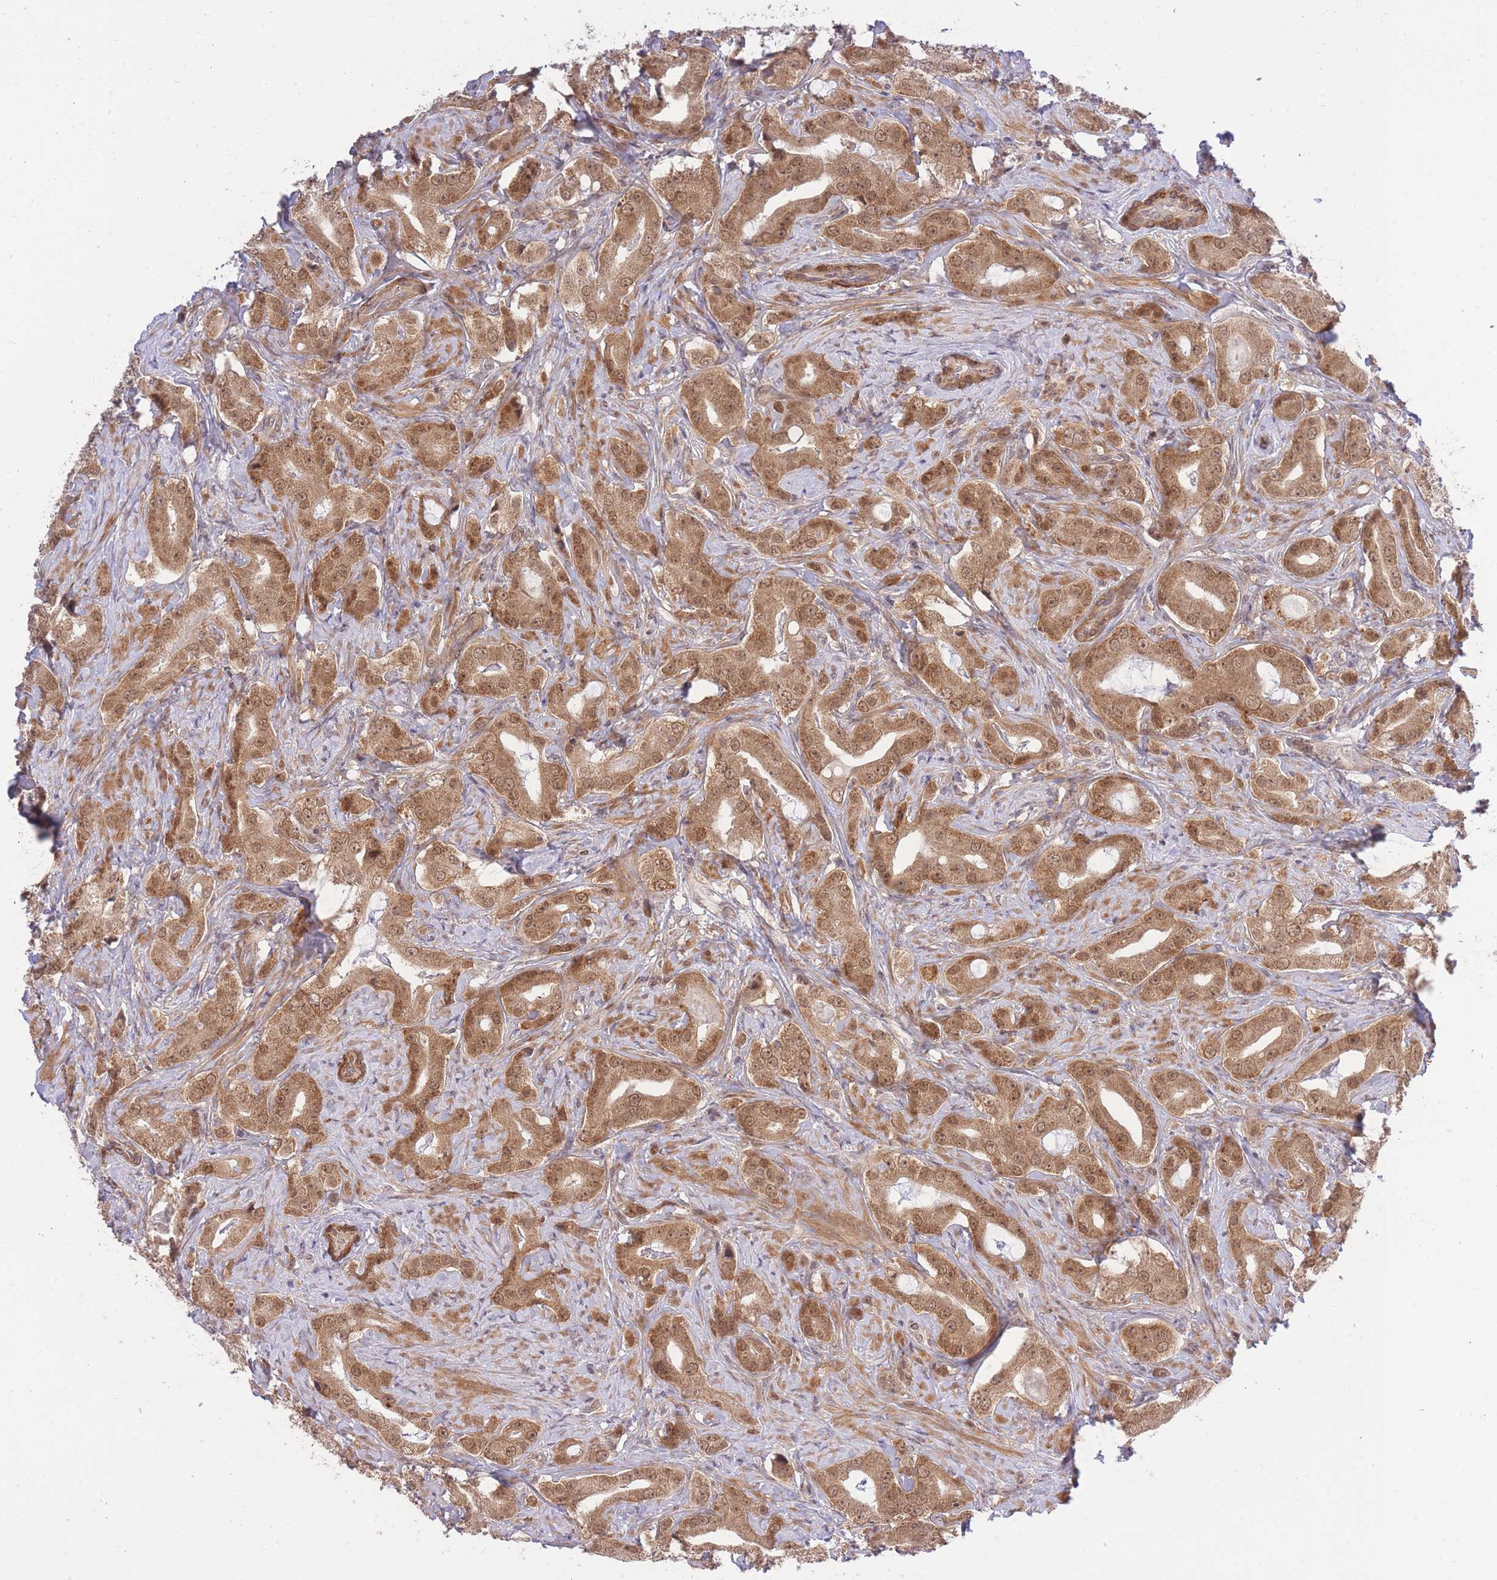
{"staining": {"intensity": "moderate", "quantity": ">75%", "location": "cytoplasmic/membranous,nuclear"}, "tissue": "prostate cancer", "cell_type": "Tumor cells", "image_type": "cancer", "snomed": [{"axis": "morphology", "description": "Adenocarcinoma, High grade"}, {"axis": "topography", "description": "Prostate"}], "caption": "Protein expression analysis of human prostate adenocarcinoma (high-grade) reveals moderate cytoplasmic/membranous and nuclear expression in about >75% of tumor cells.", "gene": "ELOA2", "patient": {"sex": "male", "age": 63}}